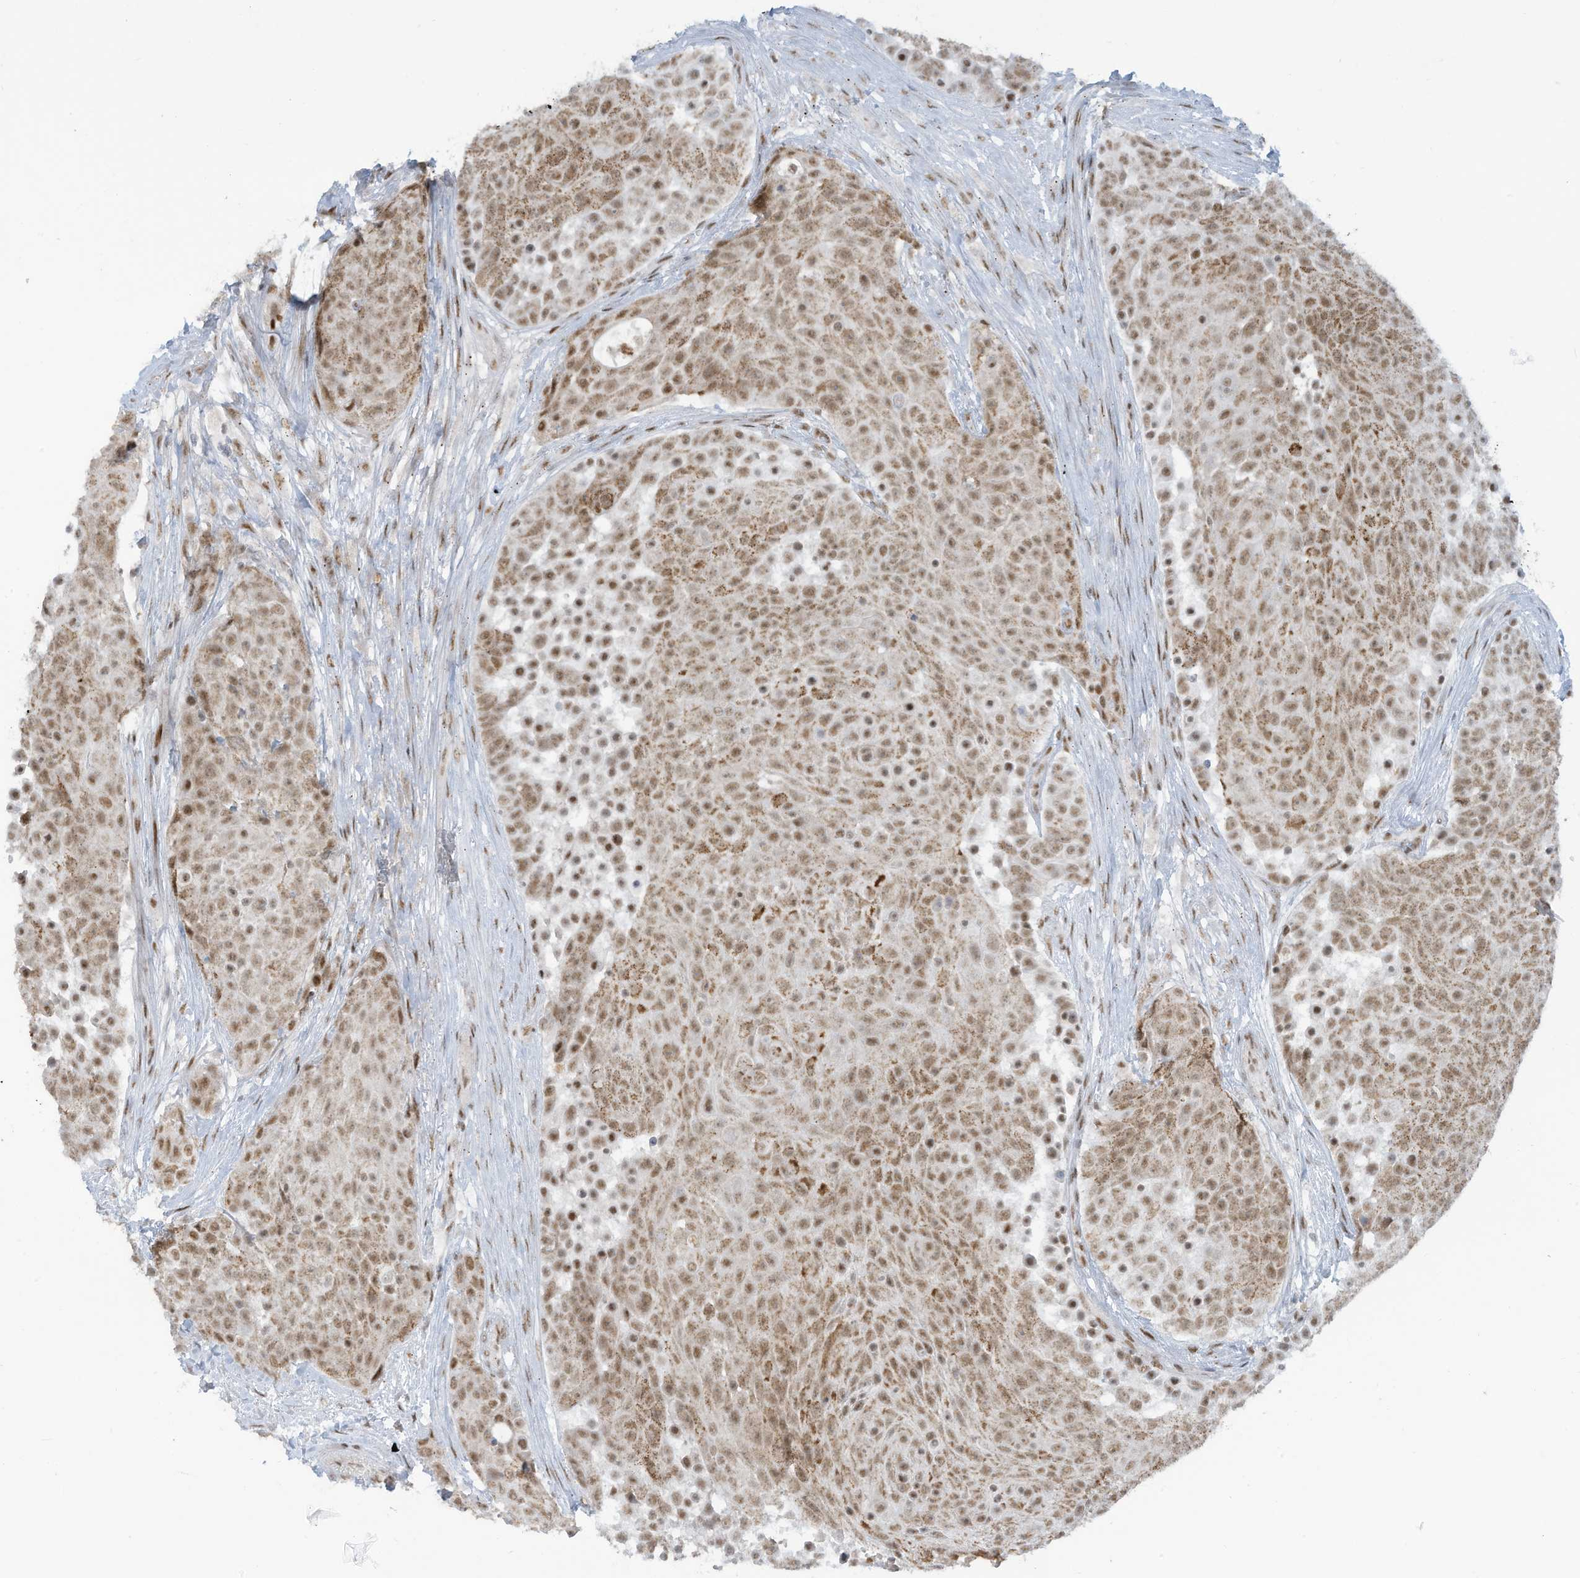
{"staining": {"intensity": "moderate", "quantity": ">75%", "location": "cytoplasmic/membranous,nuclear"}, "tissue": "urothelial cancer", "cell_type": "Tumor cells", "image_type": "cancer", "snomed": [{"axis": "morphology", "description": "Urothelial carcinoma, High grade"}, {"axis": "topography", "description": "Urinary bladder"}], "caption": "Urothelial carcinoma (high-grade) stained with DAB (3,3'-diaminobenzidine) IHC exhibits medium levels of moderate cytoplasmic/membranous and nuclear expression in about >75% of tumor cells.", "gene": "ECT2L", "patient": {"sex": "female", "age": 63}}